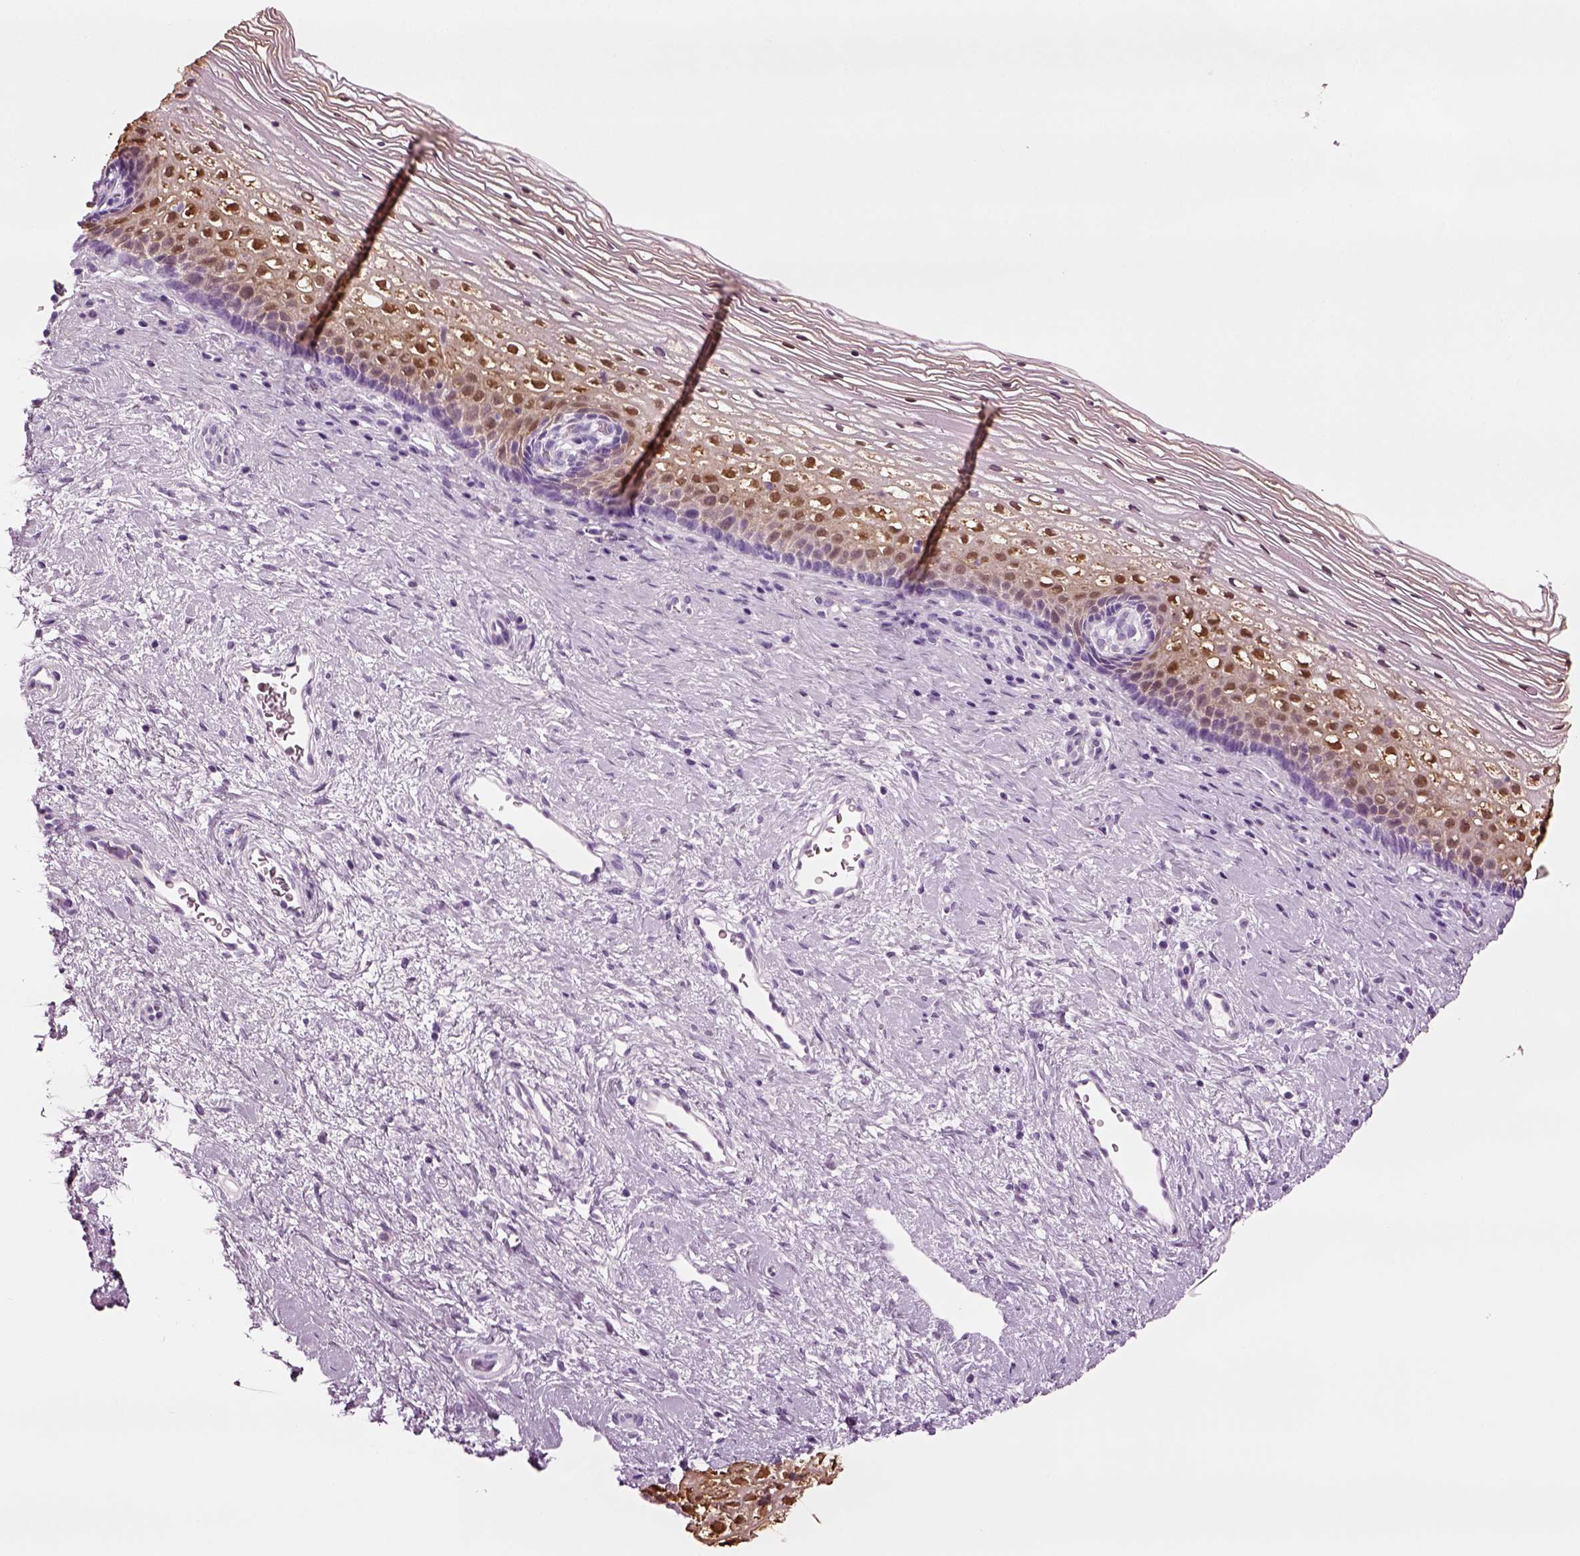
{"staining": {"intensity": "negative", "quantity": "none", "location": "none"}, "tissue": "cervix", "cell_type": "Glandular cells", "image_type": "normal", "snomed": [{"axis": "morphology", "description": "Normal tissue, NOS"}, {"axis": "topography", "description": "Cervix"}], "caption": "Micrograph shows no protein staining in glandular cells of normal cervix. (Brightfield microscopy of DAB immunohistochemistry at high magnification).", "gene": "CRABP1", "patient": {"sex": "female", "age": 34}}